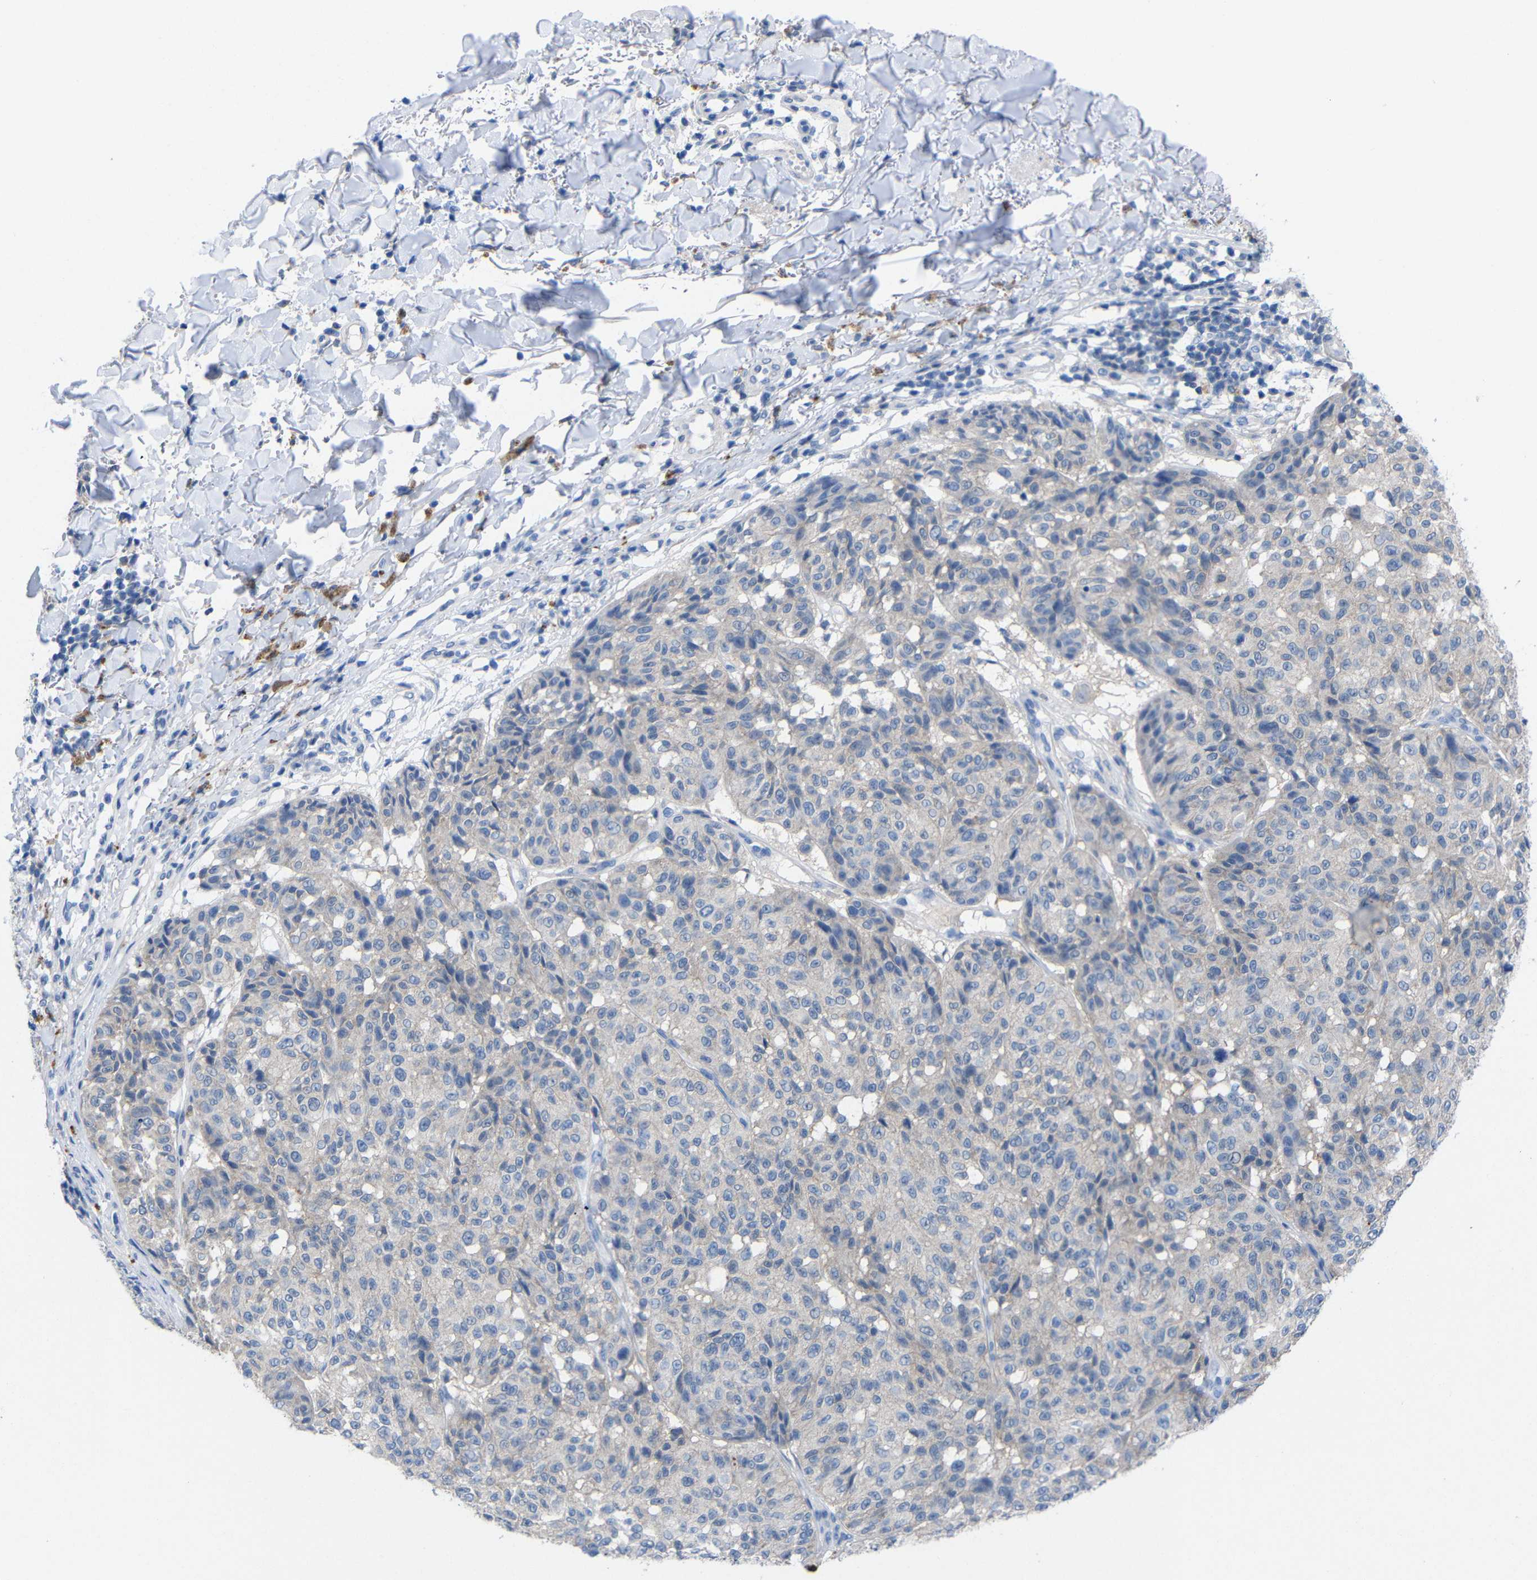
{"staining": {"intensity": "negative", "quantity": "none", "location": "none"}, "tissue": "melanoma", "cell_type": "Tumor cells", "image_type": "cancer", "snomed": [{"axis": "morphology", "description": "Malignant melanoma, NOS"}, {"axis": "topography", "description": "Skin"}], "caption": "High power microscopy image of an immunohistochemistry (IHC) photomicrograph of malignant melanoma, revealing no significant expression in tumor cells. (Brightfield microscopy of DAB (3,3'-diaminobenzidine) immunohistochemistry at high magnification).", "gene": "PEBP1", "patient": {"sex": "female", "age": 46}}